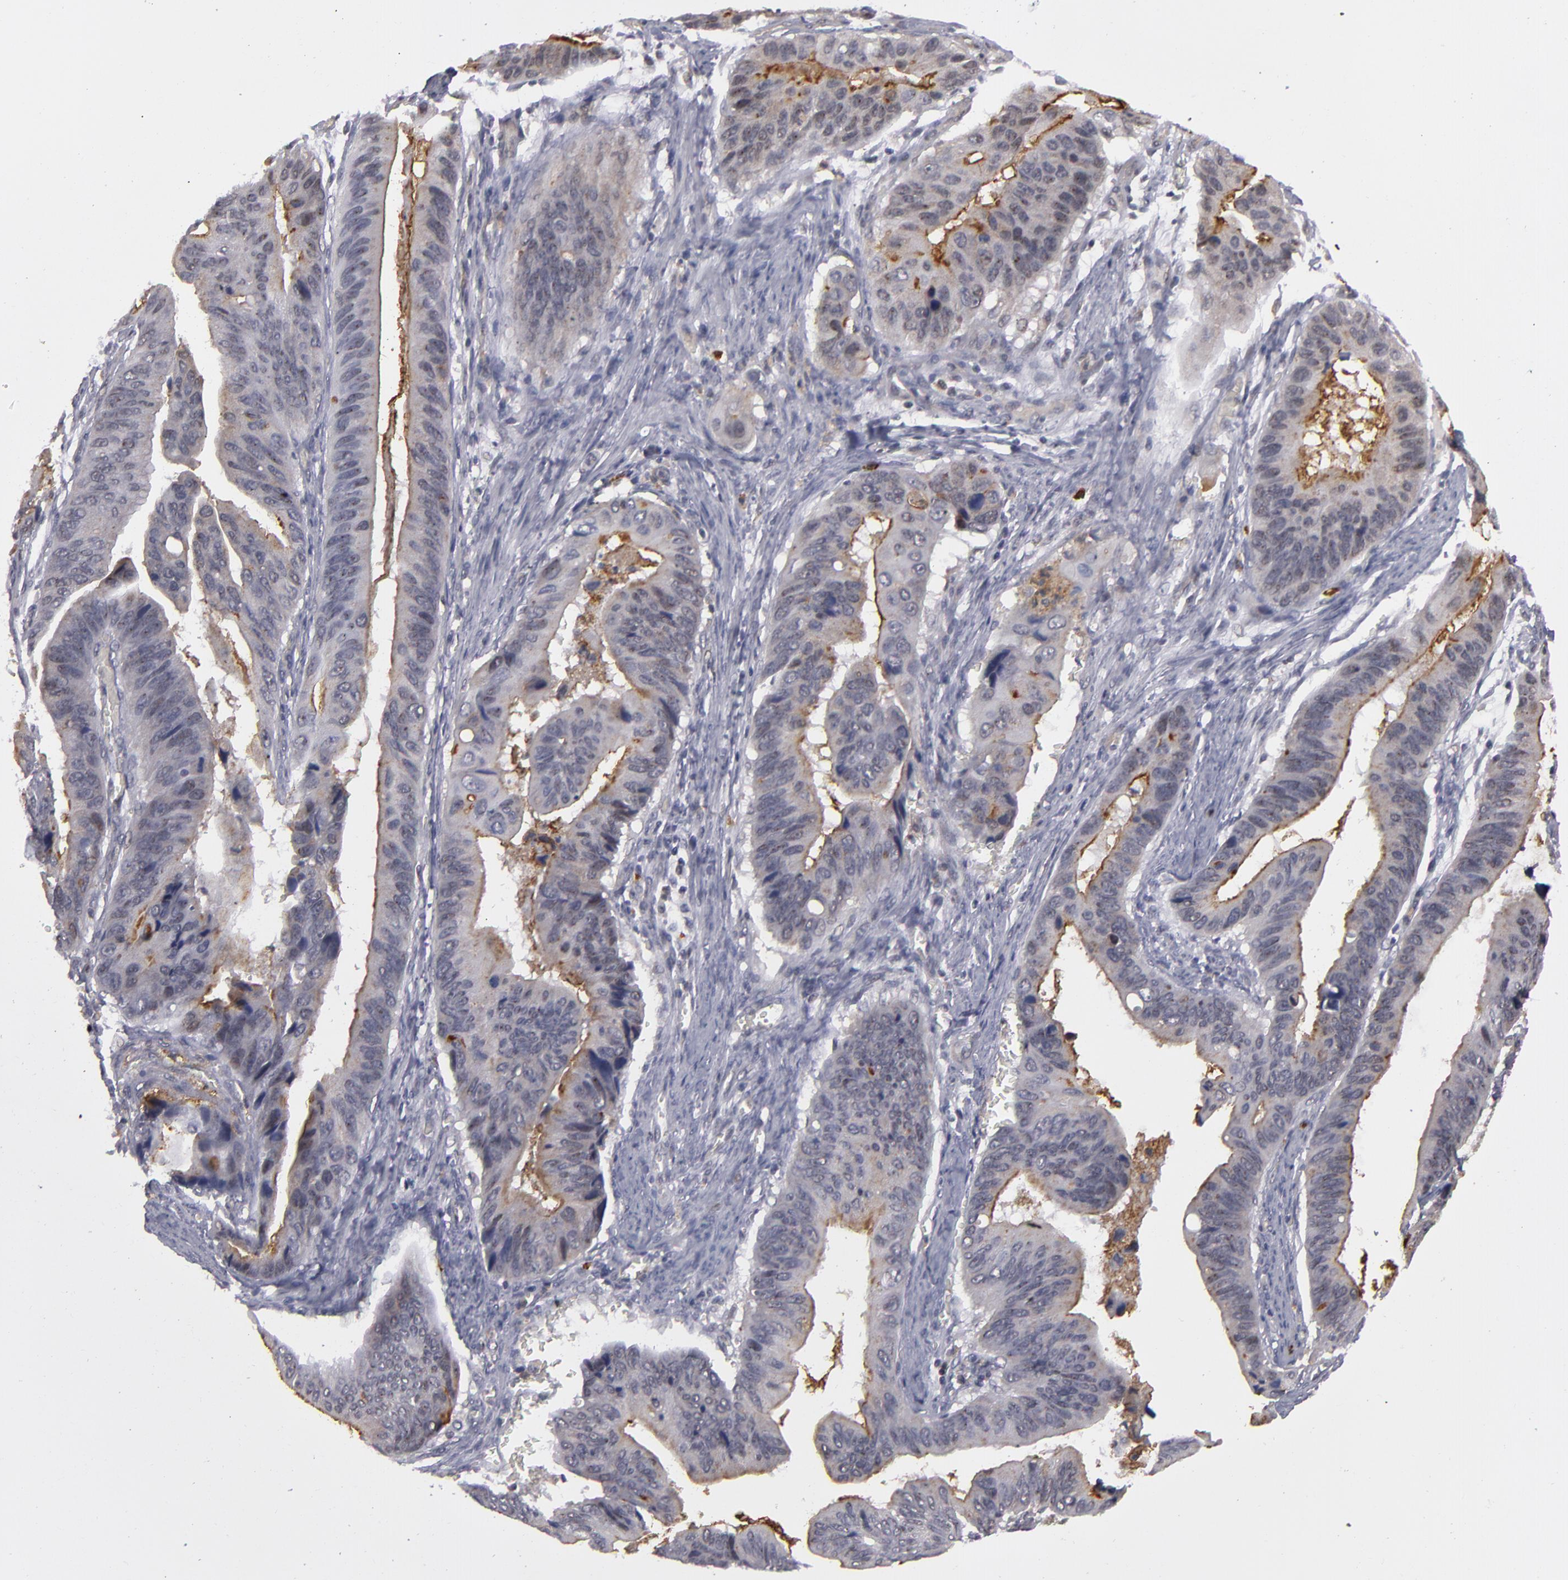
{"staining": {"intensity": "weak", "quantity": ">75%", "location": "cytoplasmic/membranous"}, "tissue": "stomach cancer", "cell_type": "Tumor cells", "image_type": "cancer", "snomed": [{"axis": "morphology", "description": "Adenocarcinoma, NOS"}, {"axis": "topography", "description": "Stomach, upper"}], "caption": "Protein staining of stomach adenocarcinoma tissue reveals weak cytoplasmic/membranous positivity in about >75% of tumor cells.", "gene": "STX3", "patient": {"sex": "male", "age": 80}}